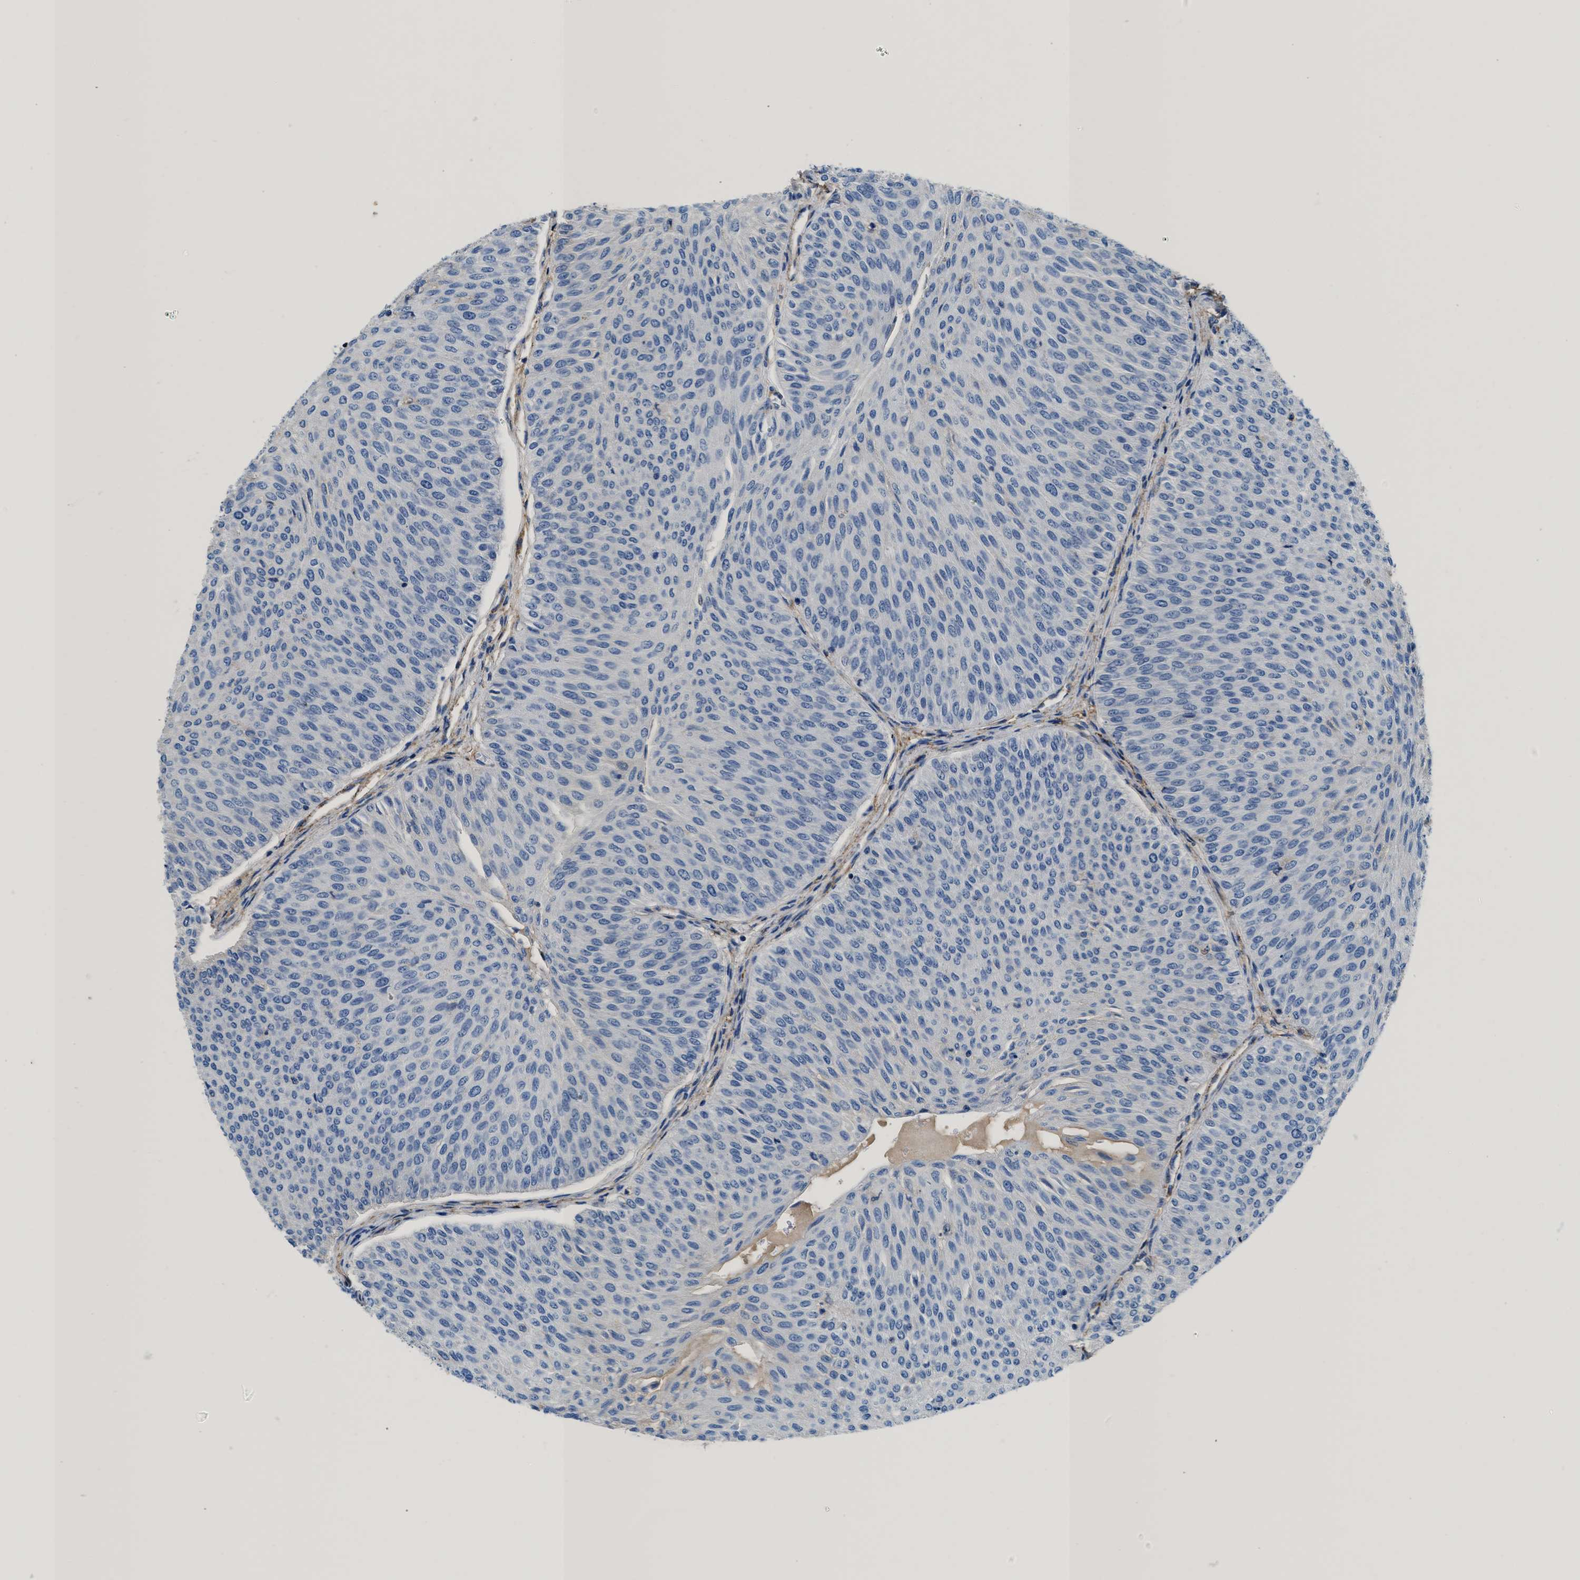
{"staining": {"intensity": "negative", "quantity": "none", "location": "none"}, "tissue": "urothelial cancer", "cell_type": "Tumor cells", "image_type": "cancer", "snomed": [{"axis": "morphology", "description": "Urothelial carcinoma, Low grade"}, {"axis": "topography", "description": "Urinary bladder"}], "caption": "The image shows no significant expression in tumor cells of urothelial cancer.", "gene": "KCNQ4", "patient": {"sex": "male", "age": 78}}